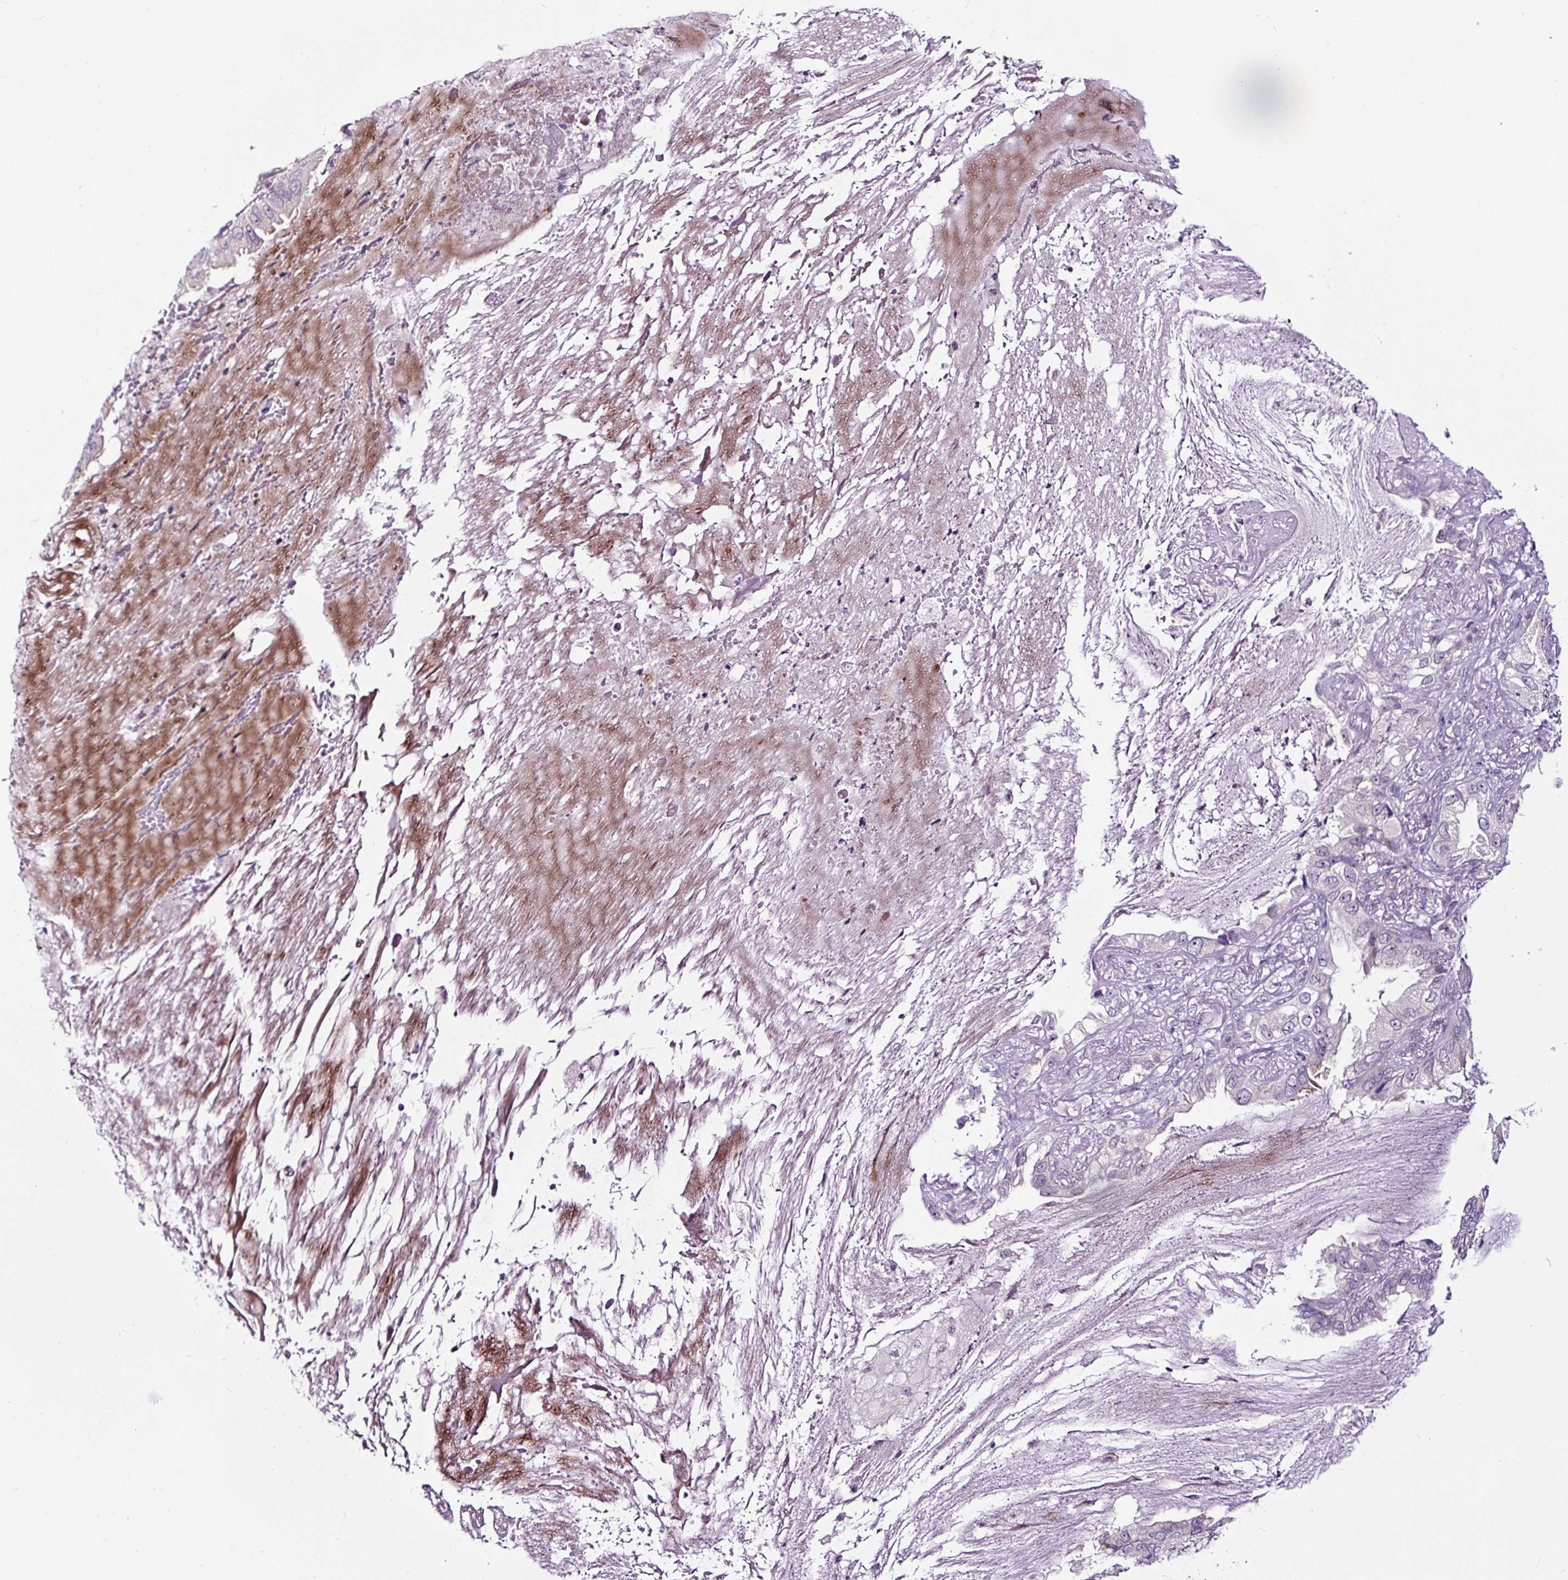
{"staining": {"intensity": "negative", "quantity": "none", "location": "none"}, "tissue": "lung cancer", "cell_type": "Tumor cells", "image_type": "cancer", "snomed": [{"axis": "morphology", "description": "Adenocarcinoma, NOS"}, {"axis": "topography", "description": "Lung"}], "caption": "IHC image of human lung cancer stained for a protein (brown), which displays no staining in tumor cells.", "gene": "NOM1", "patient": {"sex": "female", "age": 69}}